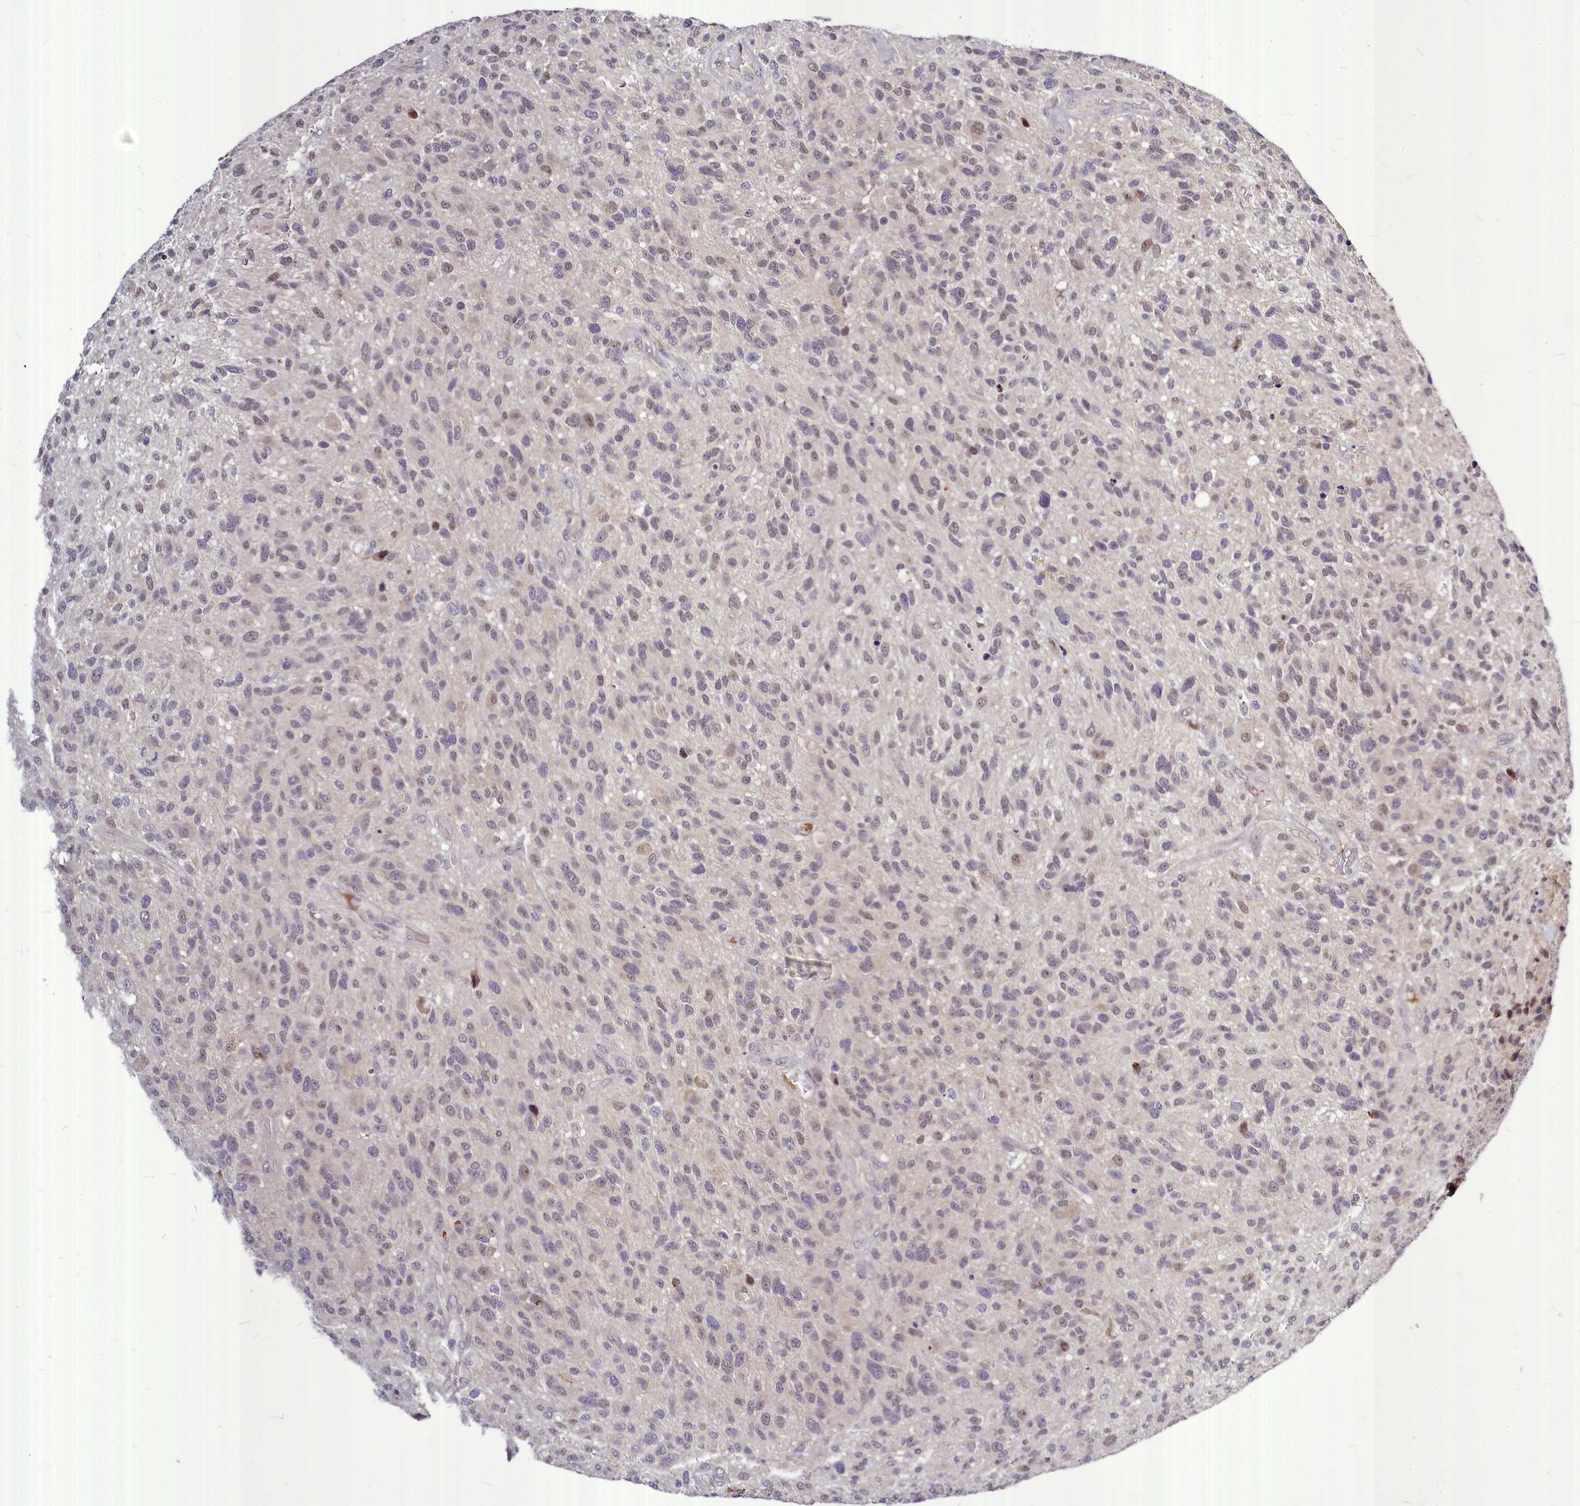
{"staining": {"intensity": "weak", "quantity": "25%-75%", "location": "nuclear"}, "tissue": "glioma", "cell_type": "Tumor cells", "image_type": "cancer", "snomed": [{"axis": "morphology", "description": "Glioma, malignant, High grade"}, {"axis": "topography", "description": "Brain"}], "caption": "This is an image of immunohistochemistry (IHC) staining of malignant glioma (high-grade), which shows weak positivity in the nuclear of tumor cells.", "gene": "MAML2", "patient": {"sex": "male", "age": 47}}